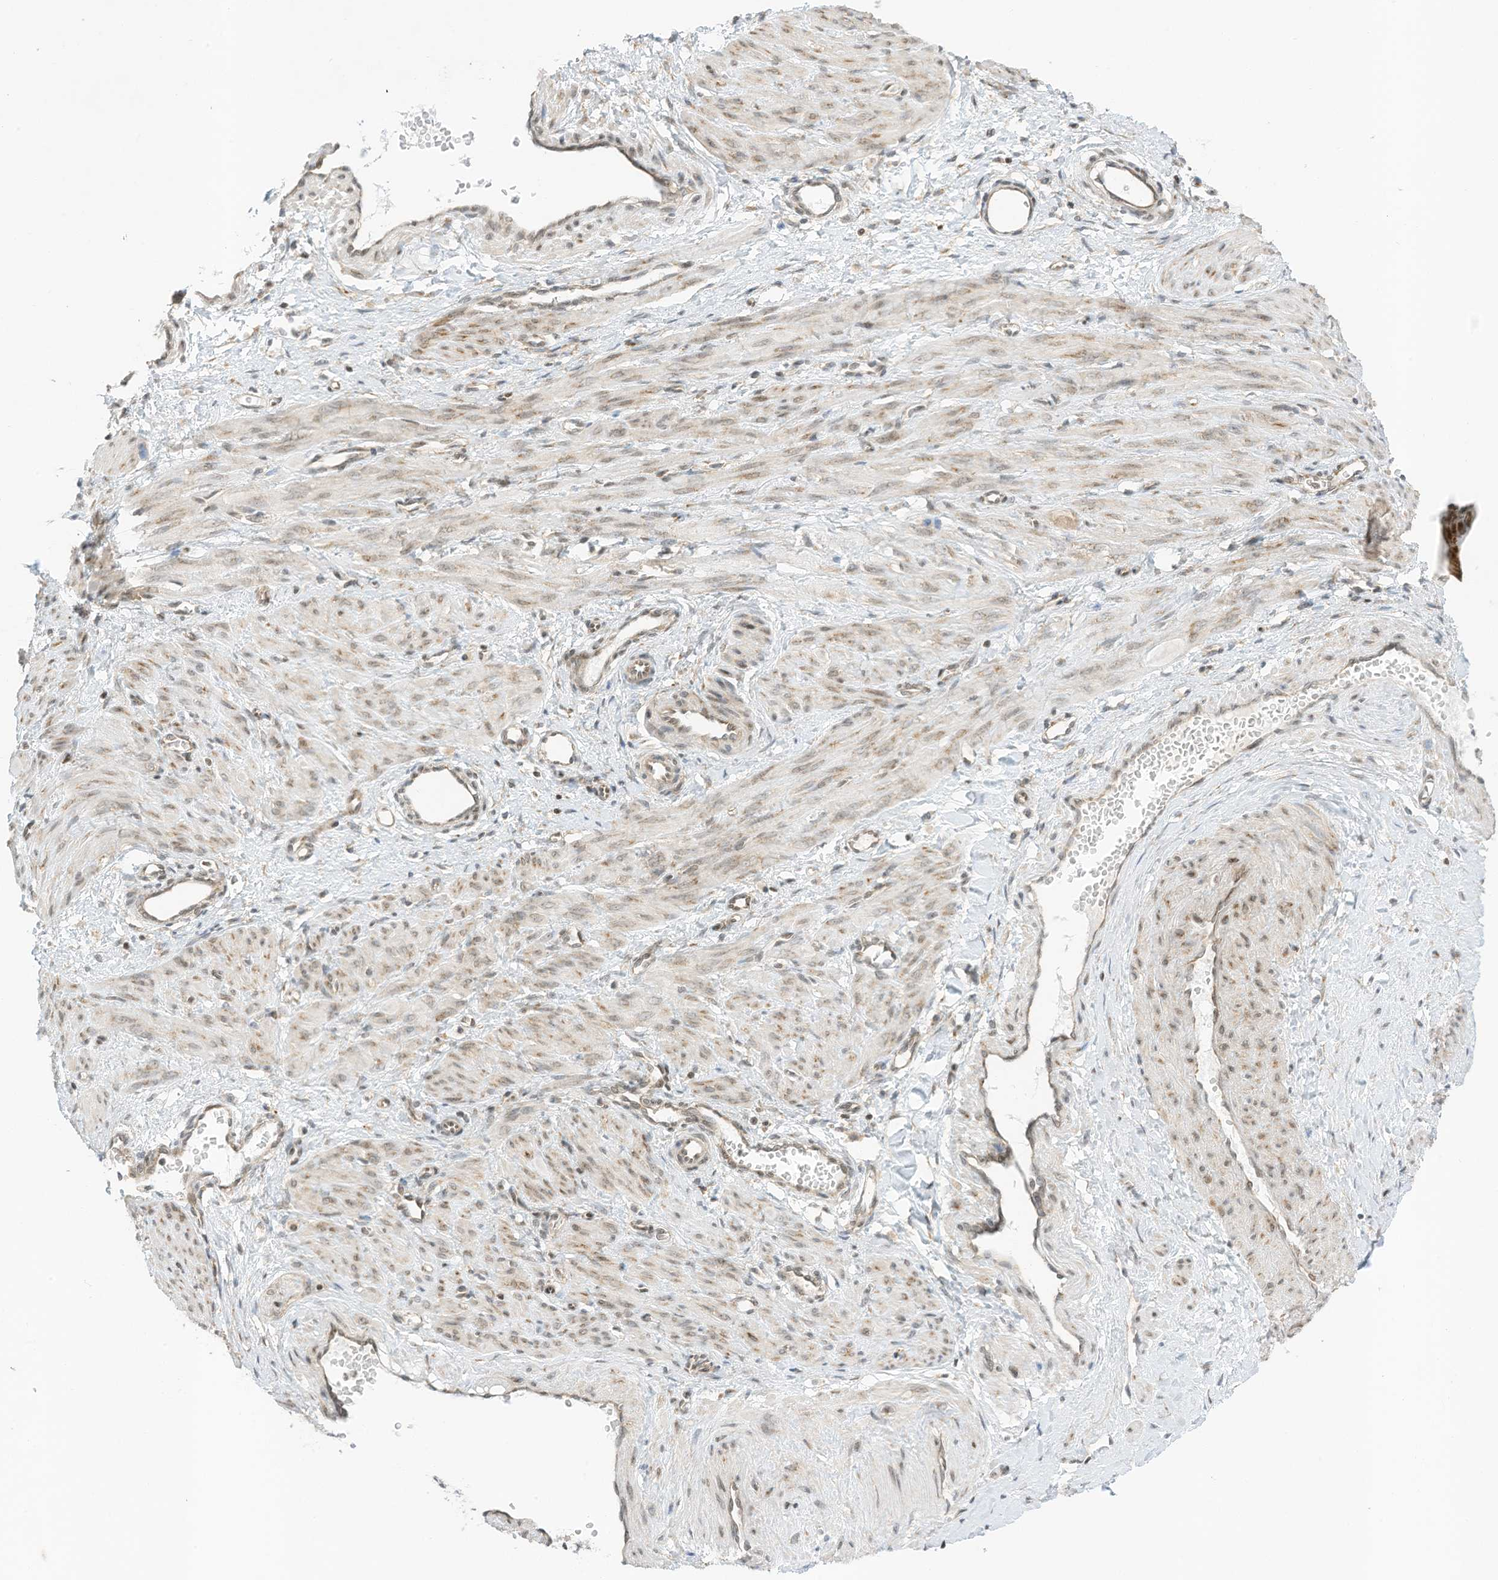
{"staining": {"intensity": "weak", "quantity": "25%-75%", "location": "cytoplasmic/membranous"}, "tissue": "smooth muscle", "cell_type": "Smooth muscle cells", "image_type": "normal", "snomed": [{"axis": "morphology", "description": "Normal tissue, NOS"}, {"axis": "topography", "description": "Endometrium"}], "caption": "Human smooth muscle stained with a brown dye shows weak cytoplasmic/membranous positive staining in about 25%-75% of smooth muscle cells.", "gene": "EDF1", "patient": {"sex": "female", "age": 33}}